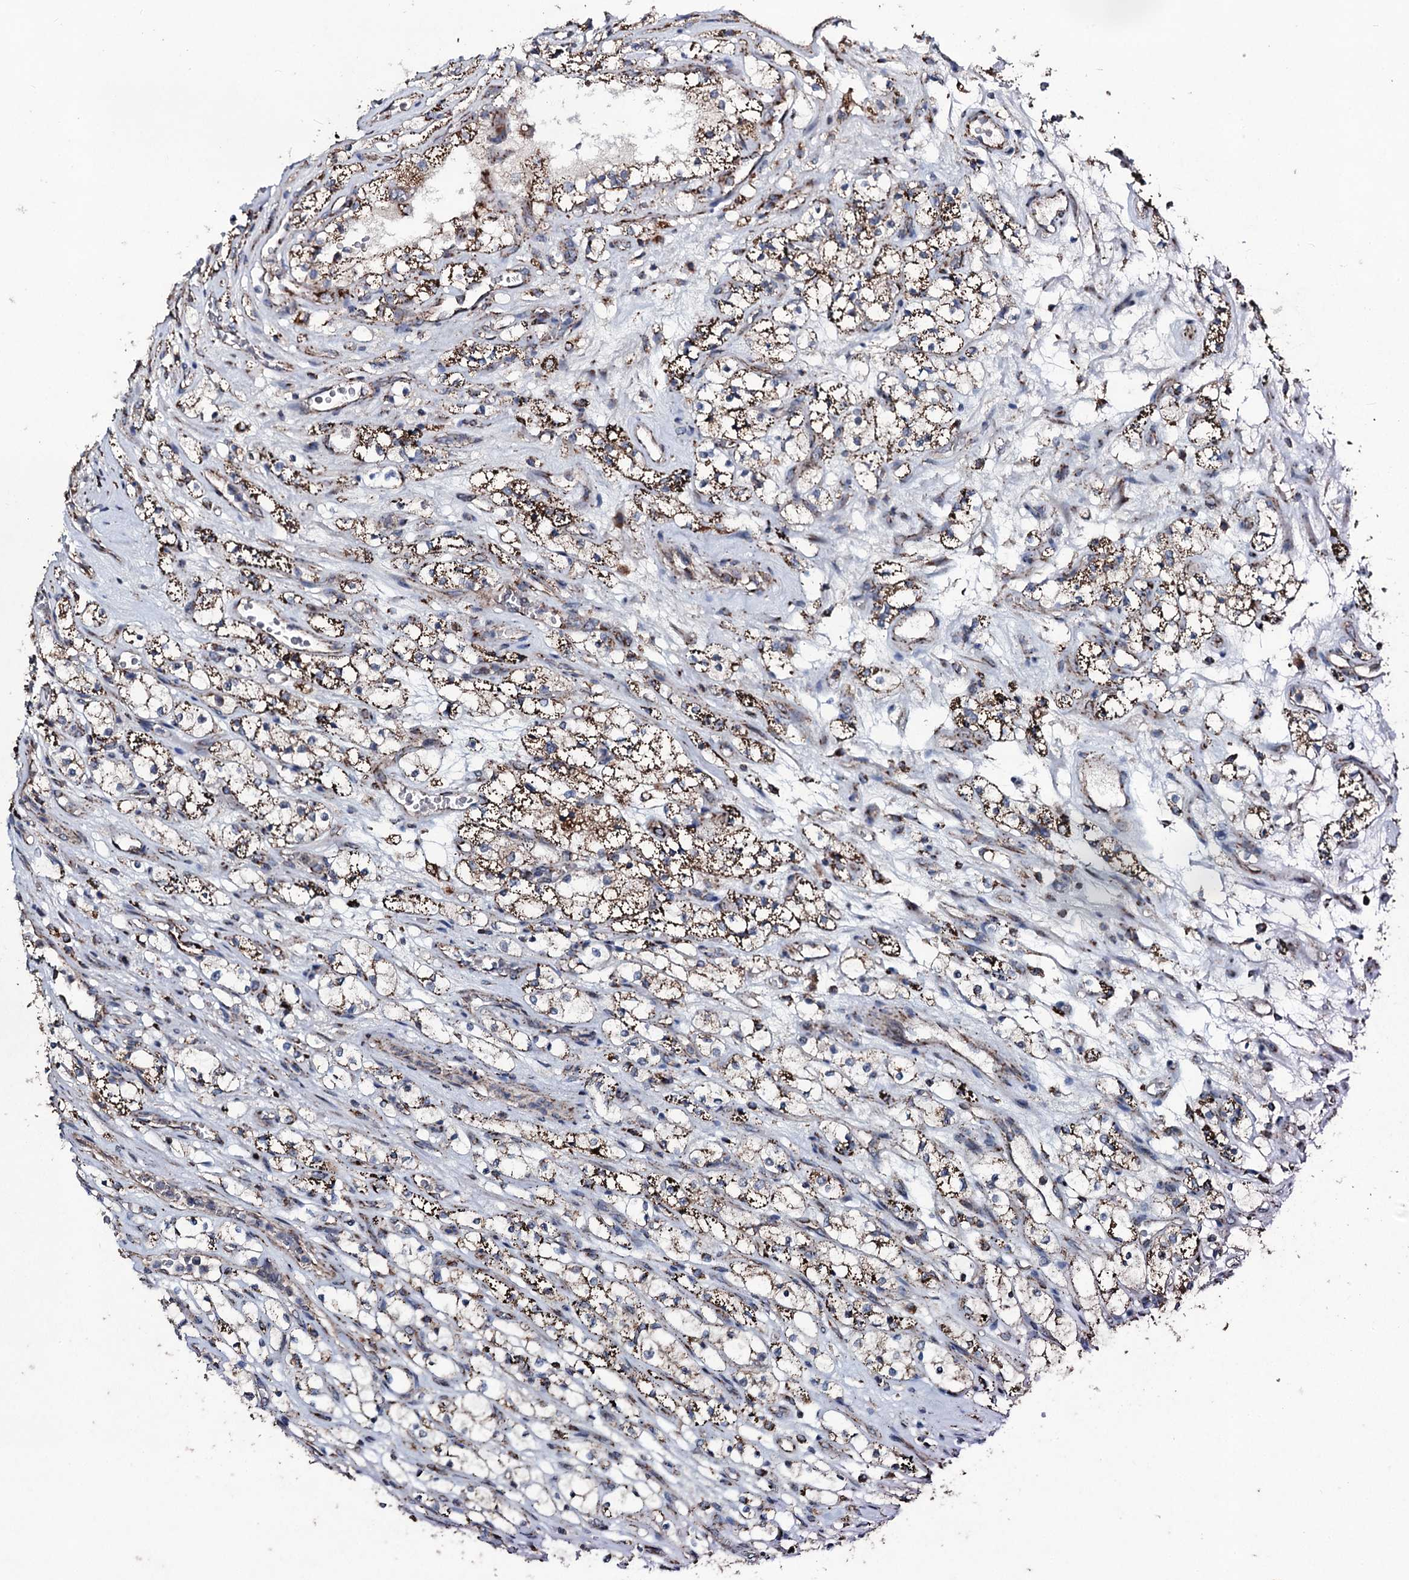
{"staining": {"intensity": "moderate", "quantity": ">75%", "location": "cytoplasmic/membranous"}, "tissue": "renal cancer", "cell_type": "Tumor cells", "image_type": "cancer", "snomed": [{"axis": "morphology", "description": "Adenocarcinoma, NOS"}, {"axis": "topography", "description": "Kidney"}], "caption": "Moderate cytoplasmic/membranous expression is appreciated in approximately >75% of tumor cells in adenocarcinoma (renal).", "gene": "DYNC2I2", "patient": {"sex": "female", "age": 69}}